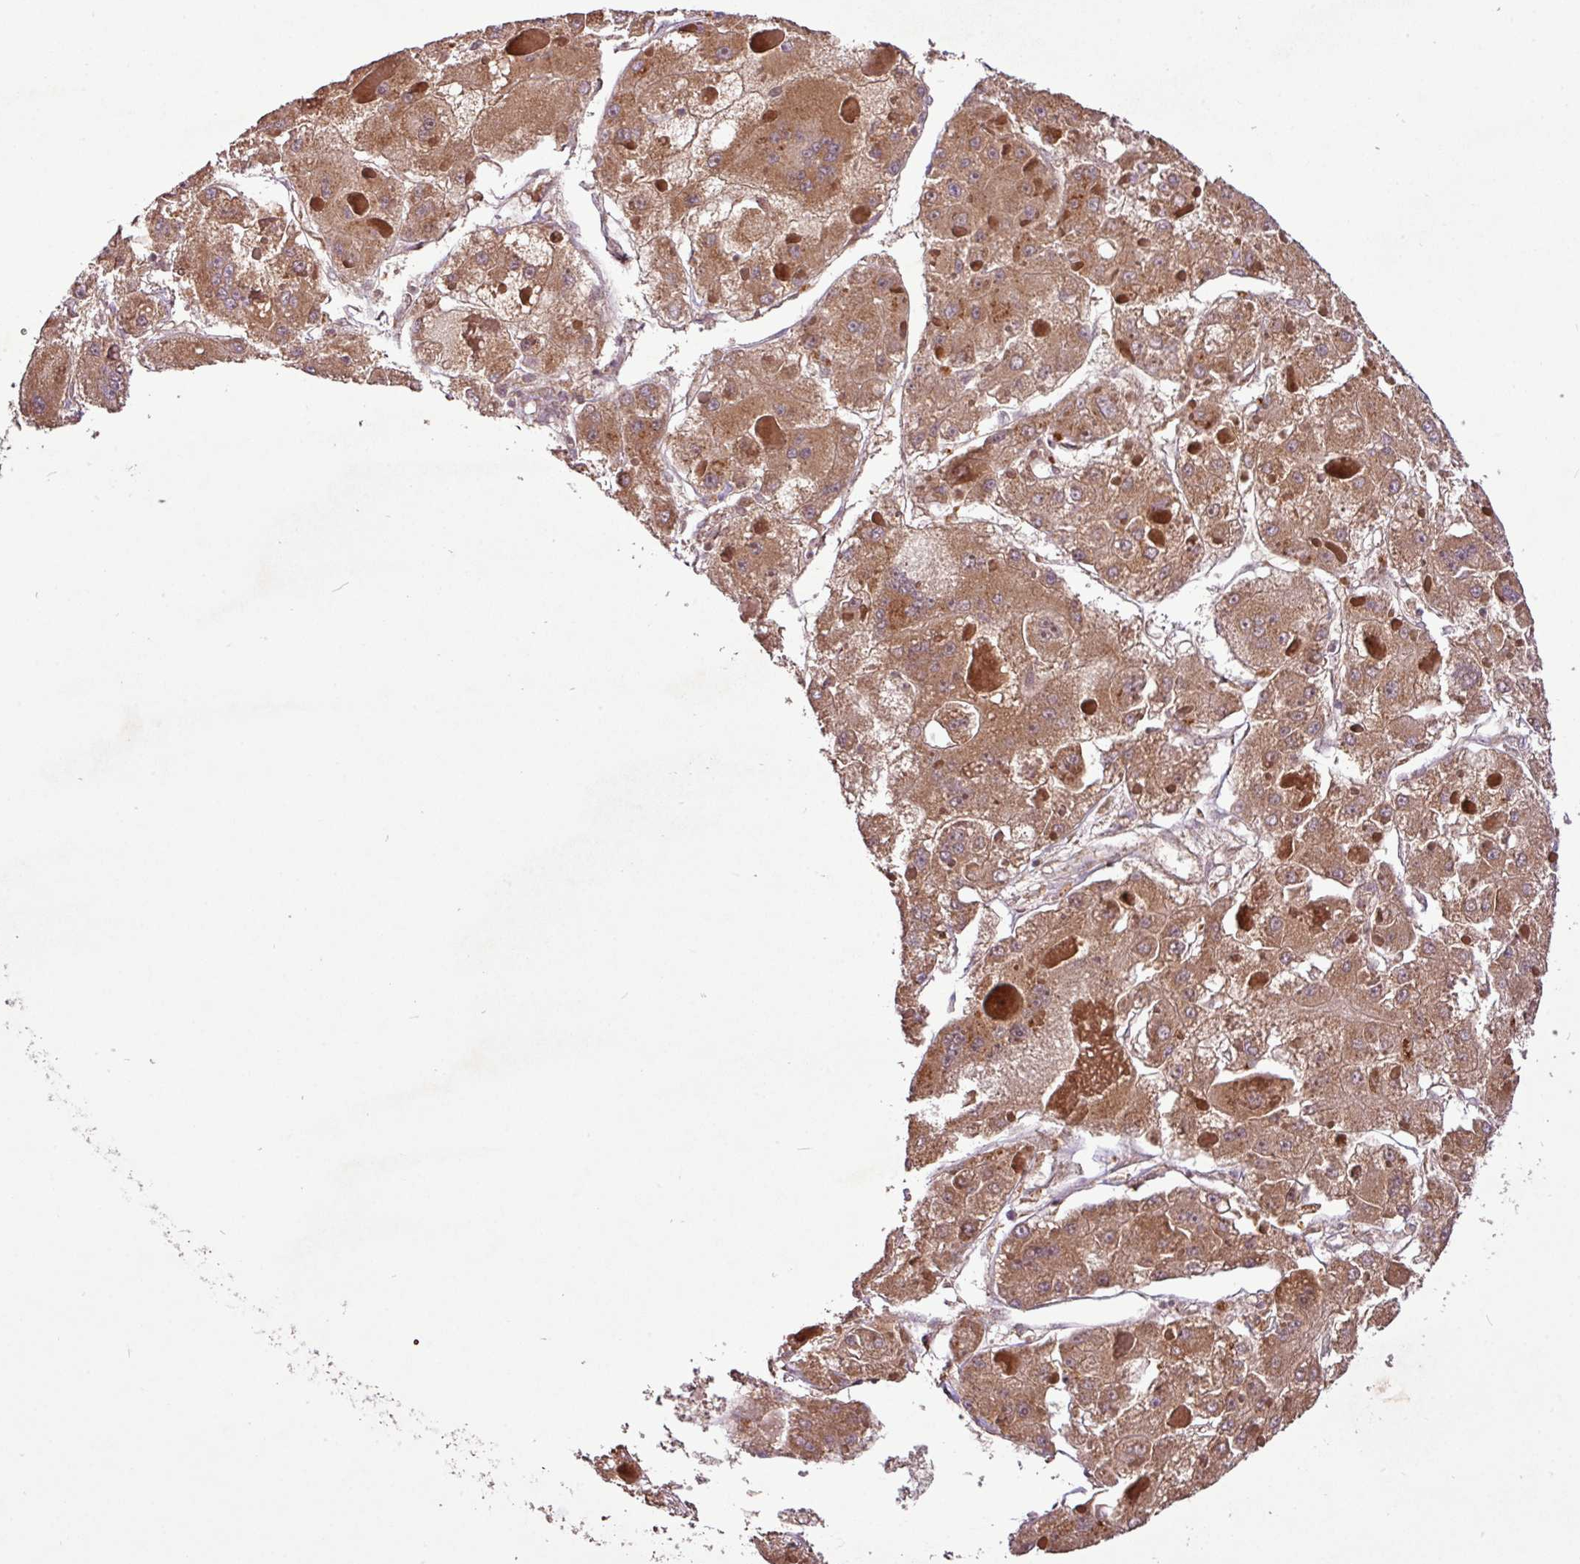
{"staining": {"intensity": "moderate", "quantity": ">75%", "location": "cytoplasmic/membranous"}, "tissue": "liver cancer", "cell_type": "Tumor cells", "image_type": "cancer", "snomed": [{"axis": "morphology", "description": "Carcinoma, Hepatocellular, NOS"}, {"axis": "topography", "description": "Liver"}], "caption": "A photomicrograph of human hepatocellular carcinoma (liver) stained for a protein displays moderate cytoplasmic/membranous brown staining in tumor cells.", "gene": "YPEL3", "patient": {"sex": "female", "age": 73}}